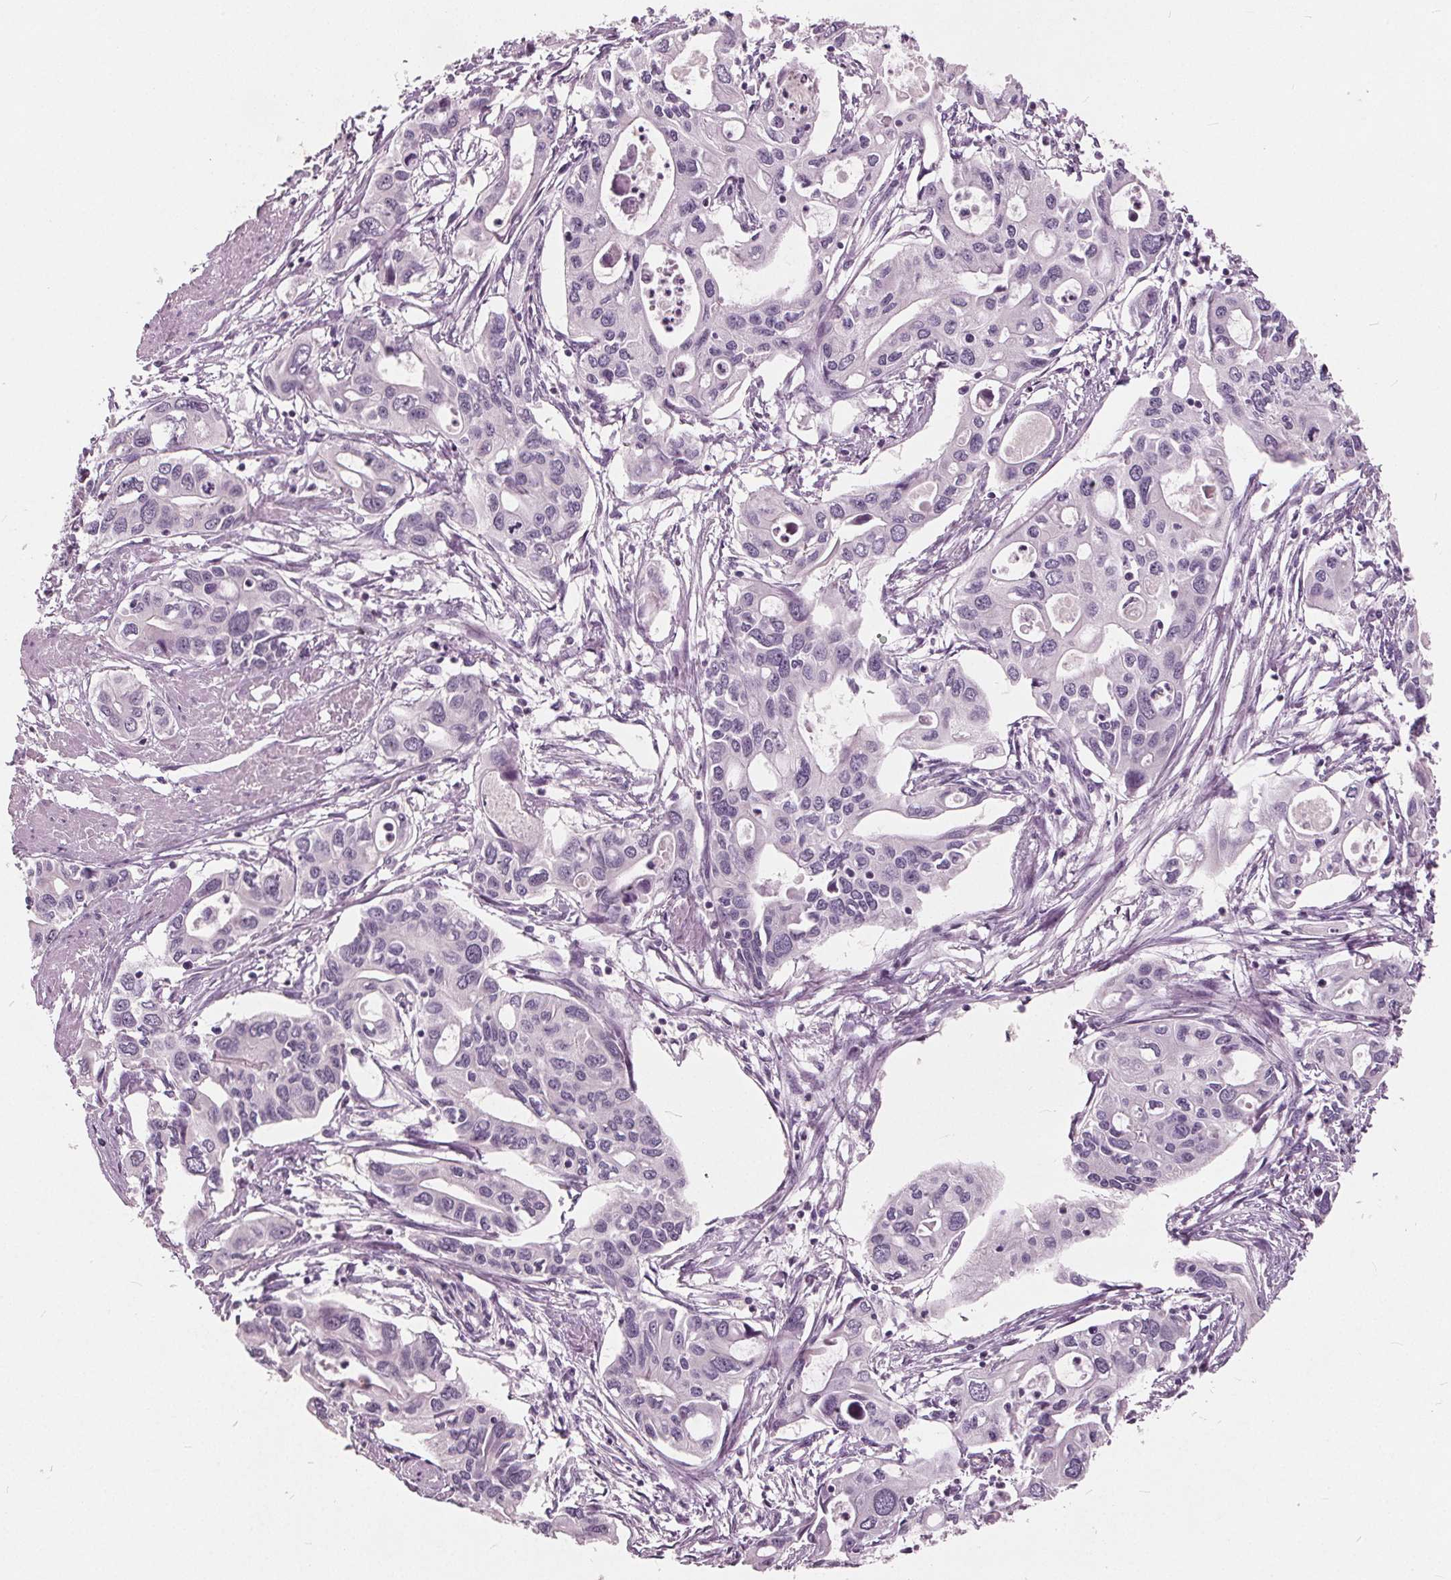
{"staining": {"intensity": "negative", "quantity": "none", "location": "none"}, "tissue": "pancreatic cancer", "cell_type": "Tumor cells", "image_type": "cancer", "snomed": [{"axis": "morphology", "description": "Adenocarcinoma, NOS"}, {"axis": "topography", "description": "Pancreas"}], "caption": "Immunohistochemistry (IHC) of pancreatic cancer (adenocarcinoma) exhibits no expression in tumor cells. (DAB (3,3'-diaminobenzidine) immunohistochemistry (IHC), high magnification).", "gene": "TKFC", "patient": {"sex": "male", "age": 60}}